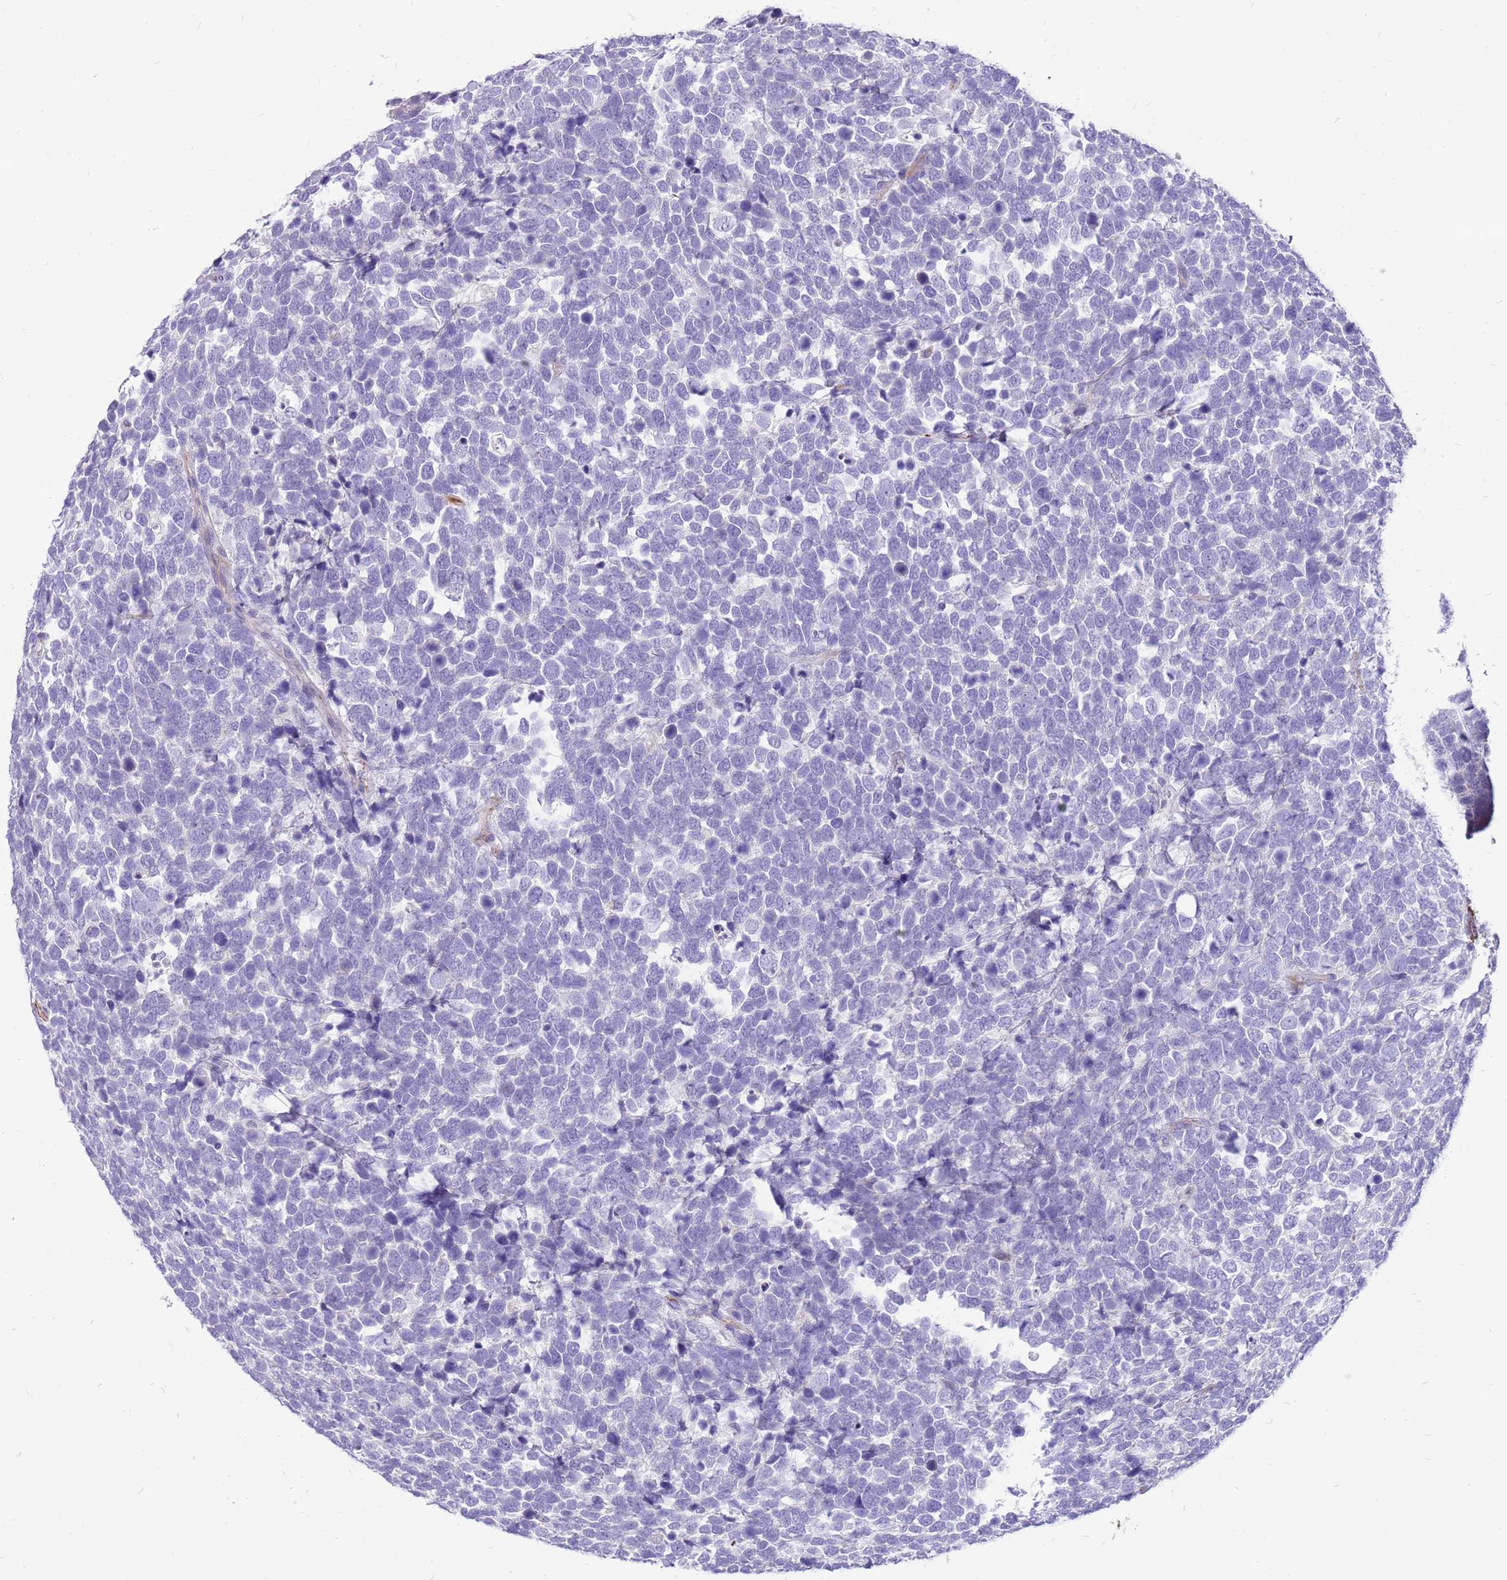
{"staining": {"intensity": "negative", "quantity": "none", "location": "none"}, "tissue": "urothelial cancer", "cell_type": "Tumor cells", "image_type": "cancer", "snomed": [{"axis": "morphology", "description": "Urothelial carcinoma, High grade"}, {"axis": "topography", "description": "Urinary bladder"}], "caption": "A high-resolution histopathology image shows IHC staining of high-grade urothelial carcinoma, which reveals no significant staining in tumor cells.", "gene": "PCNX1", "patient": {"sex": "female", "age": 82}}